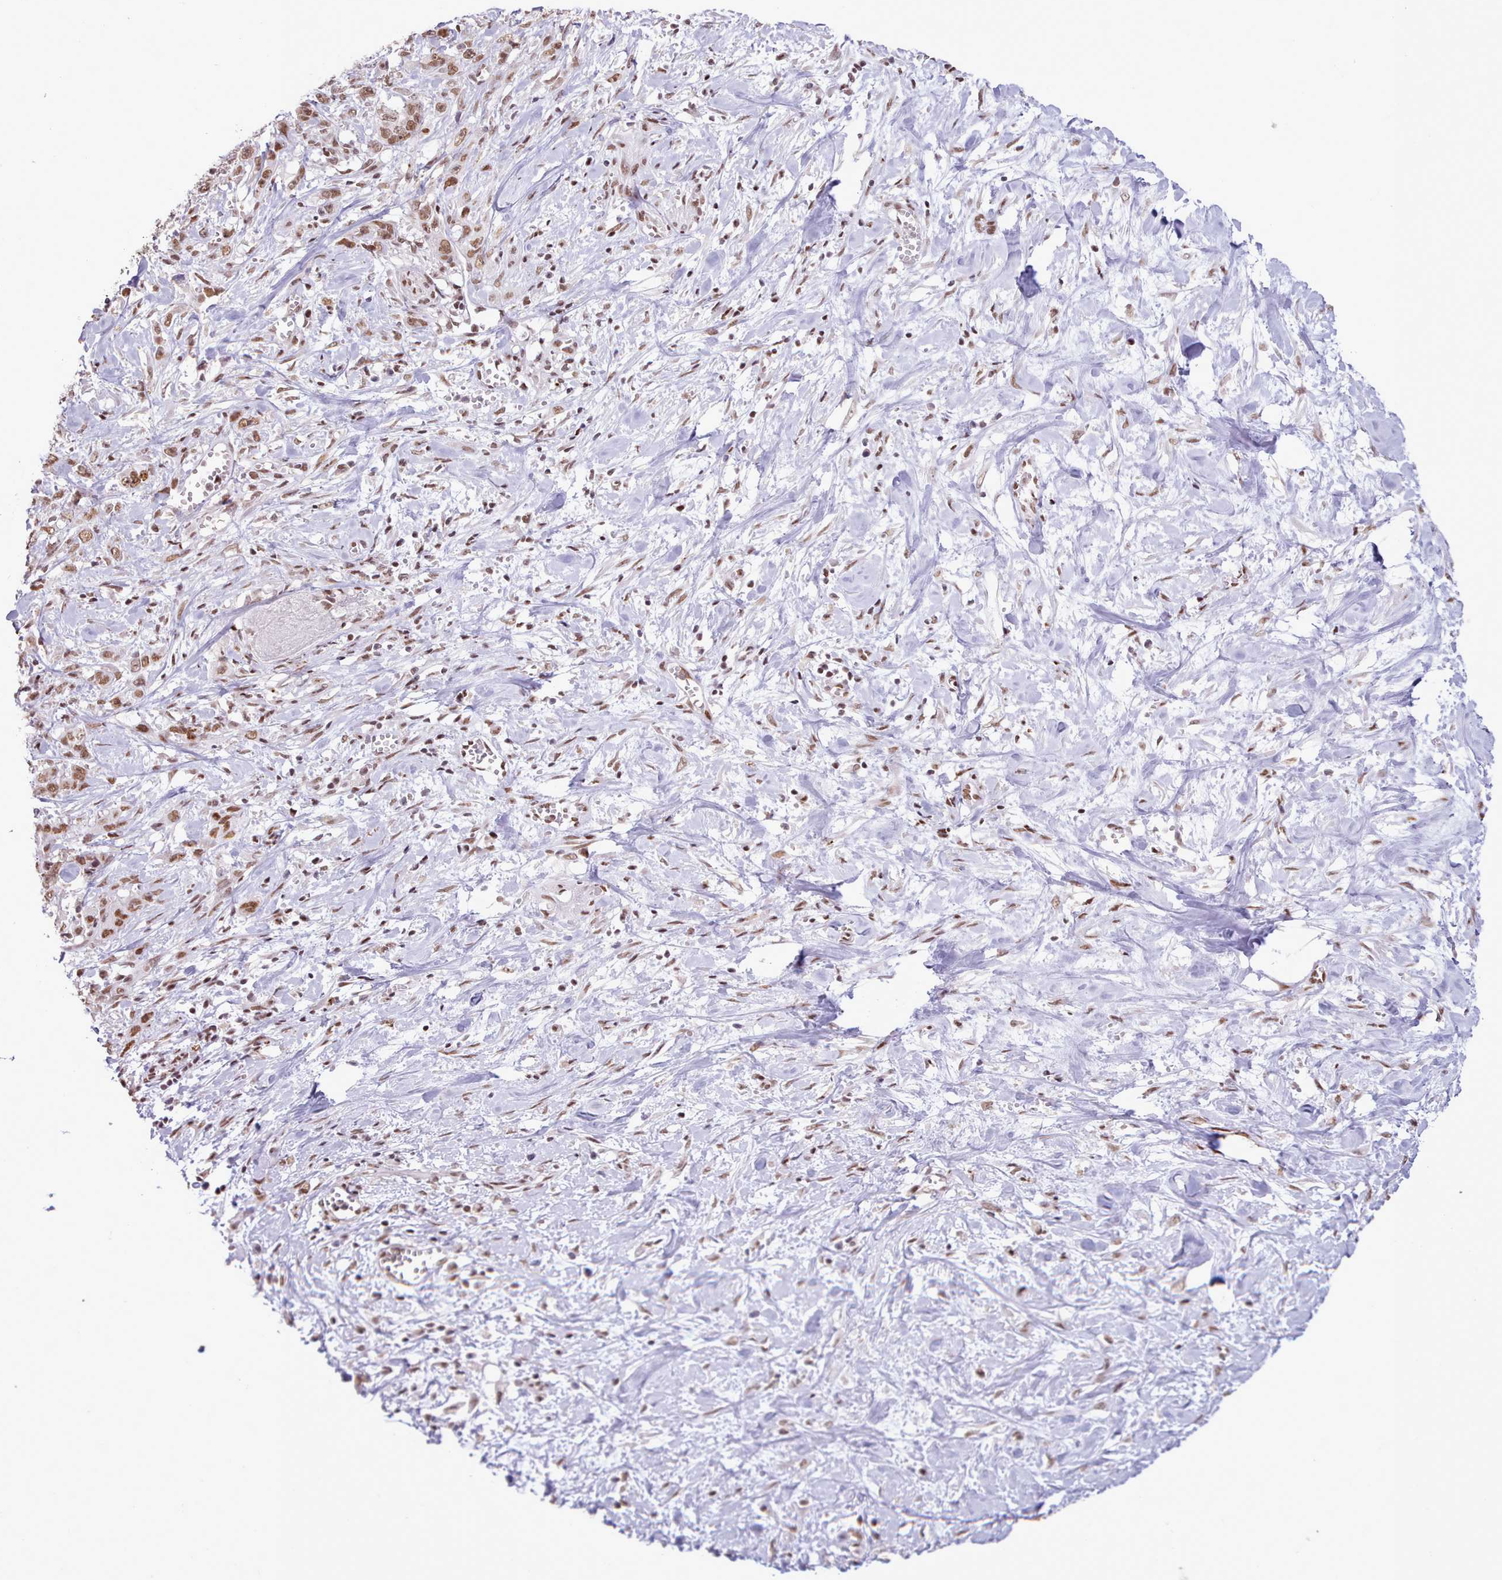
{"staining": {"intensity": "moderate", "quantity": ">75%", "location": "nuclear"}, "tissue": "stomach cancer", "cell_type": "Tumor cells", "image_type": "cancer", "snomed": [{"axis": "morphology", "description": "Adenocarcinoma, NOS"}, {"axis": "topography", "description": "Stomach, upper"}], "caption": "A histopathology image of human stomach cancer stained for a protein demonstrates moderate nuclear brown staining in tumor cells.", "gene": "TAF15", "patient": {"sex": "male", "age": 62}}